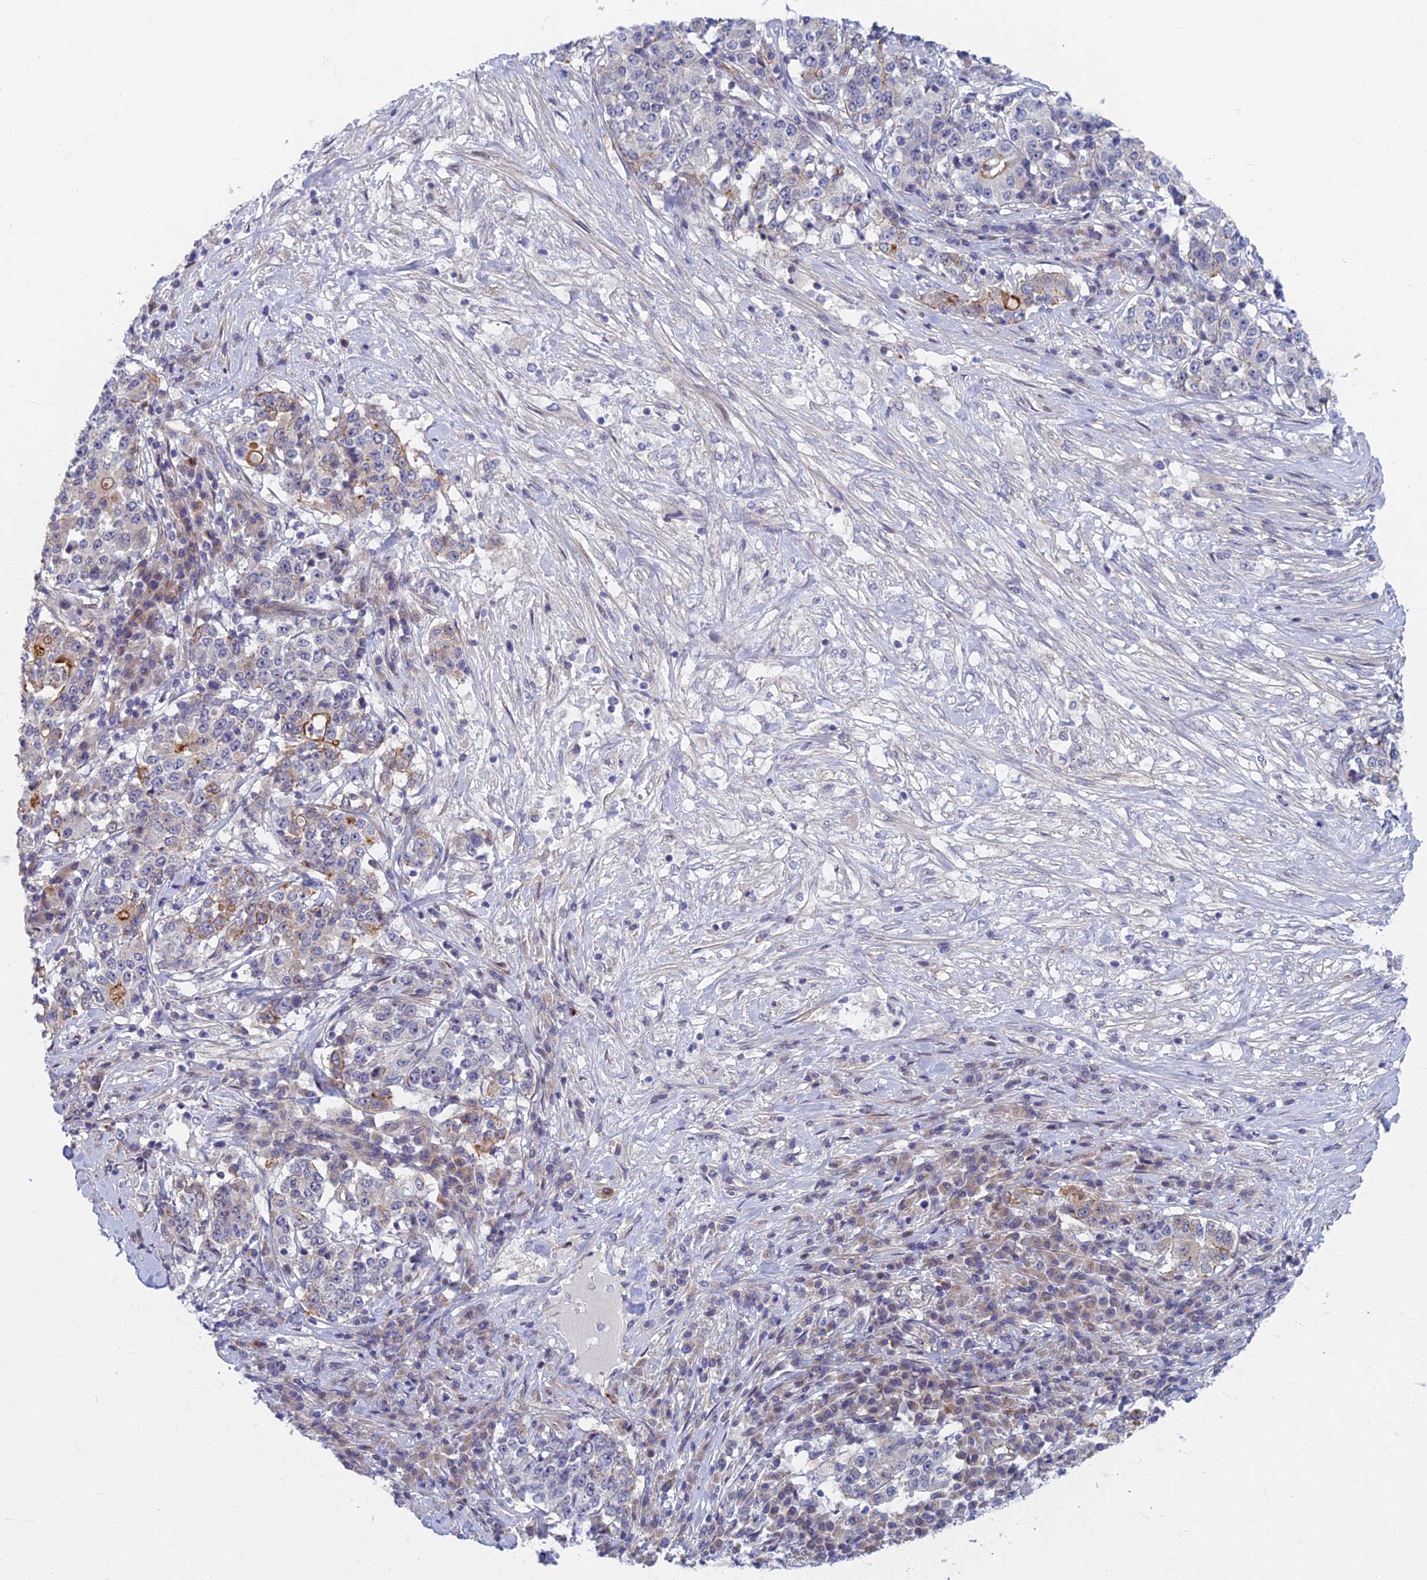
{"staining": {"intensity": "moderate", "quantity": "<25%", "location": "cytoplasmic/membranous"}, "tissue": "stomach cancer", "cell_type": "Tumor cells", "image_type": "cancer", "snomed": [{"axis": "morphology", "description": "Adenocarcinoma, NOS"}, {"axis": "topography", "description": "Stomach"}], "caption": "This histopathology image shows IHC staining of human adenocarcinoma (stomach), with low moderate cytoplasmic/membranous staining in about <25% of tumor cells.", "gene": "RHBDL2", "patient": {"sex": "male", "age": 59}}